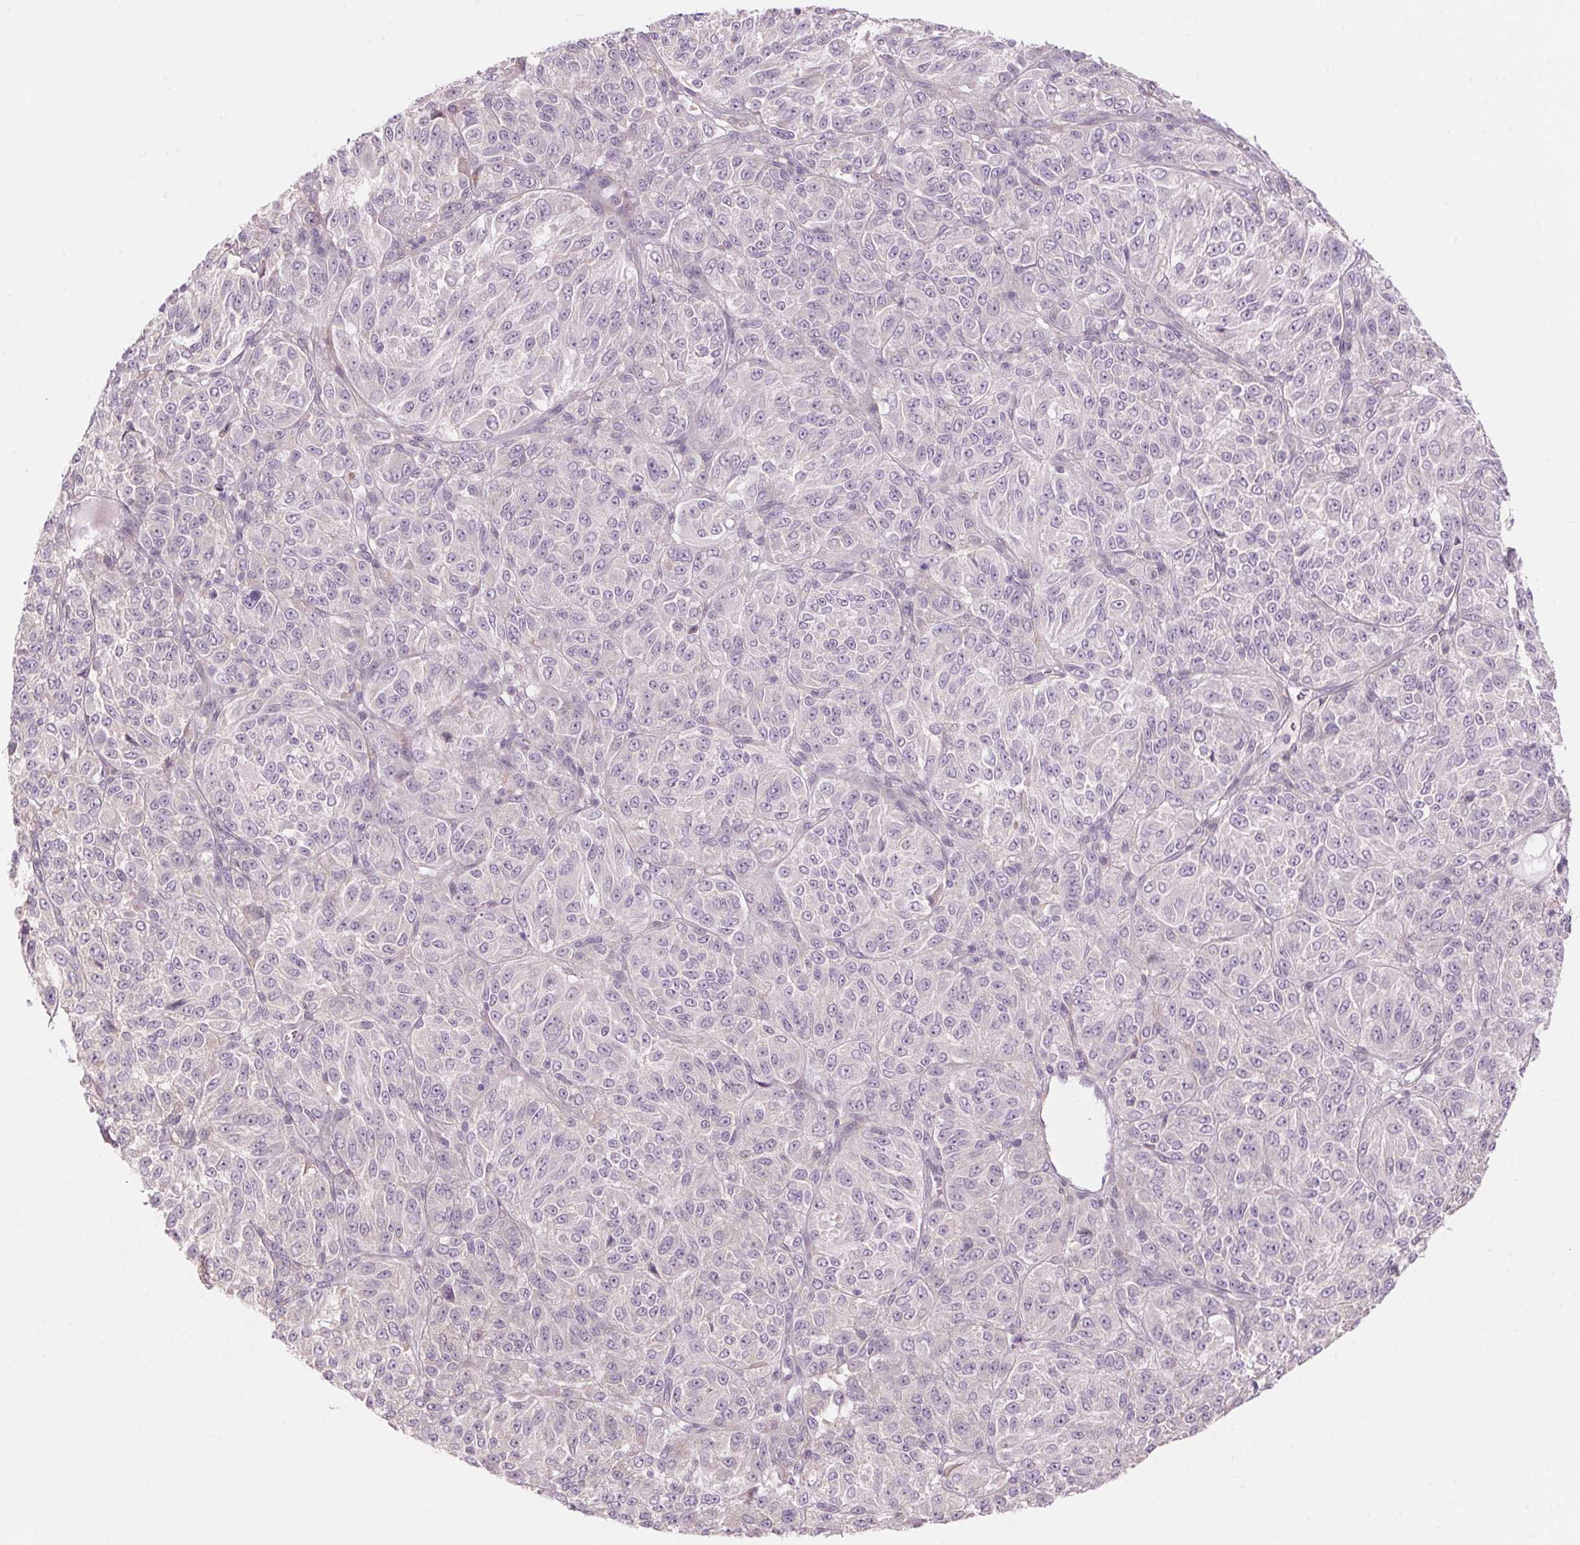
{"staining": {"intensity": "negative", "quantity": "none", "location": "none"}, "tissue": "melanoma", "cell_type": "Tumor cells", "image_type": "cancer", "snomed": [{"axis": "morphology", "description": "Malignant melanoma, Metastatic site"}, {"axis": "topography", "description": "Brain"}], "caption": "Immunohistochemistry (IHC) image of neoplastic tissue: malignant melanoma (metastatic site) stained with DAB (3,3'-diaminobenzidine) demonstrates no significant protein staining in tumor cells. (Immunohistochemistry, brightfield microscopy, high magnification).", "gene": "GNMT", "patient": {"sex": "female", "age": 56}}